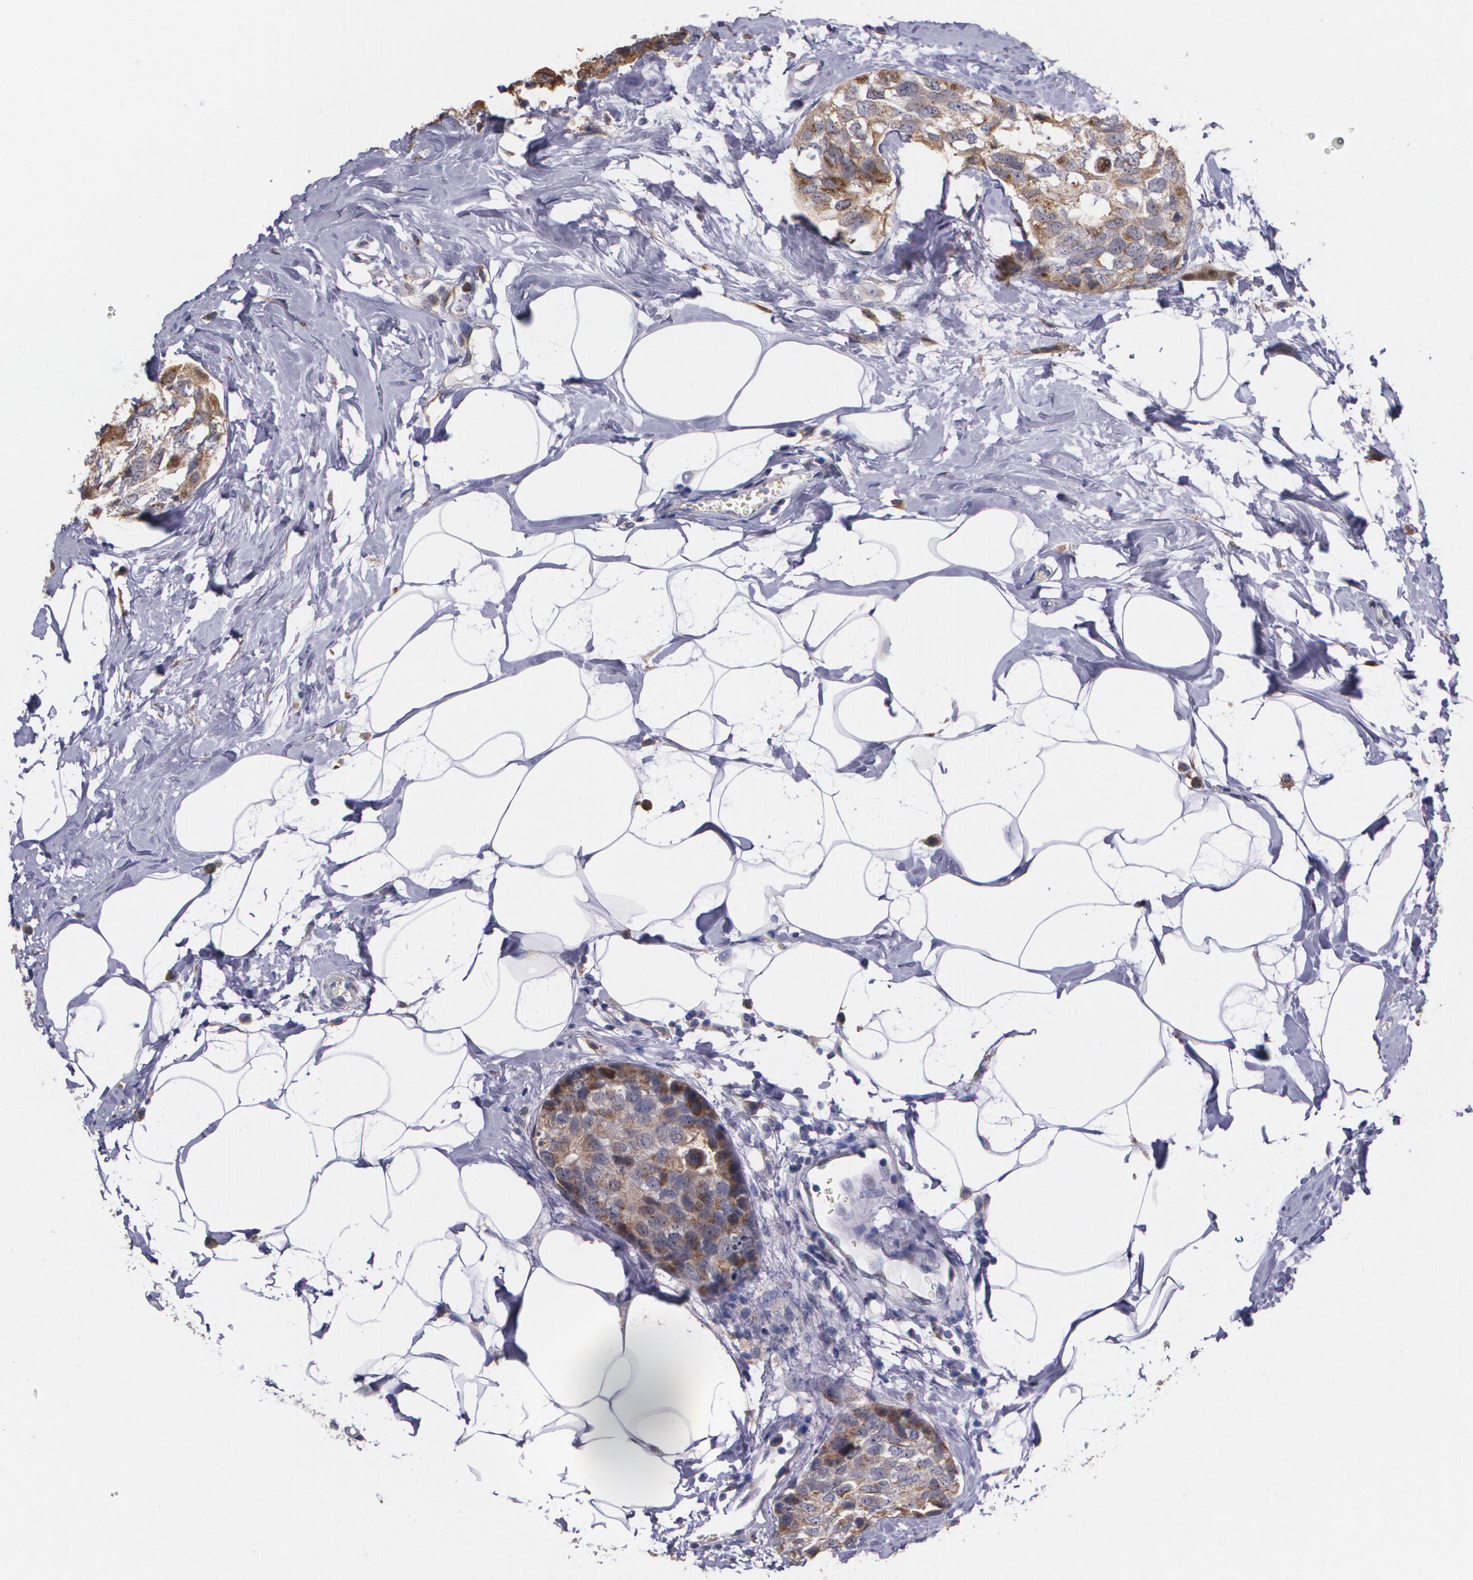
{"staining": {"intensity": "moderate", "quantity": ">75%", "location": "cytoplasmic/membranous"}, "tissue": "breast cancer", "cell_type": "Tumor cells", "image_type": "cancer", "snomed": [{"axis": "morphology", "description": "Normal tissue, NOS"}, {"axis": "morphology", "description": "Duct carcinoma"}, {"axis": "topography", "description": "Breast"}], "caption": "Immunohistochemistry (IHC) staining of breast cancer, which shows medium levels of moderate cytoplasmic/membranous positivity in approximately >75% of tumor cells indicating moderate cytoplasmic/membranous protein positivity. The staining was performed using DAB (3,3'-diaminobenzidine) (brown) for protein detection and nuclei were counterstained in hematoxylin (blue).", "gene": "ATF3", "patient": {"sex": "female", "age": 50}}